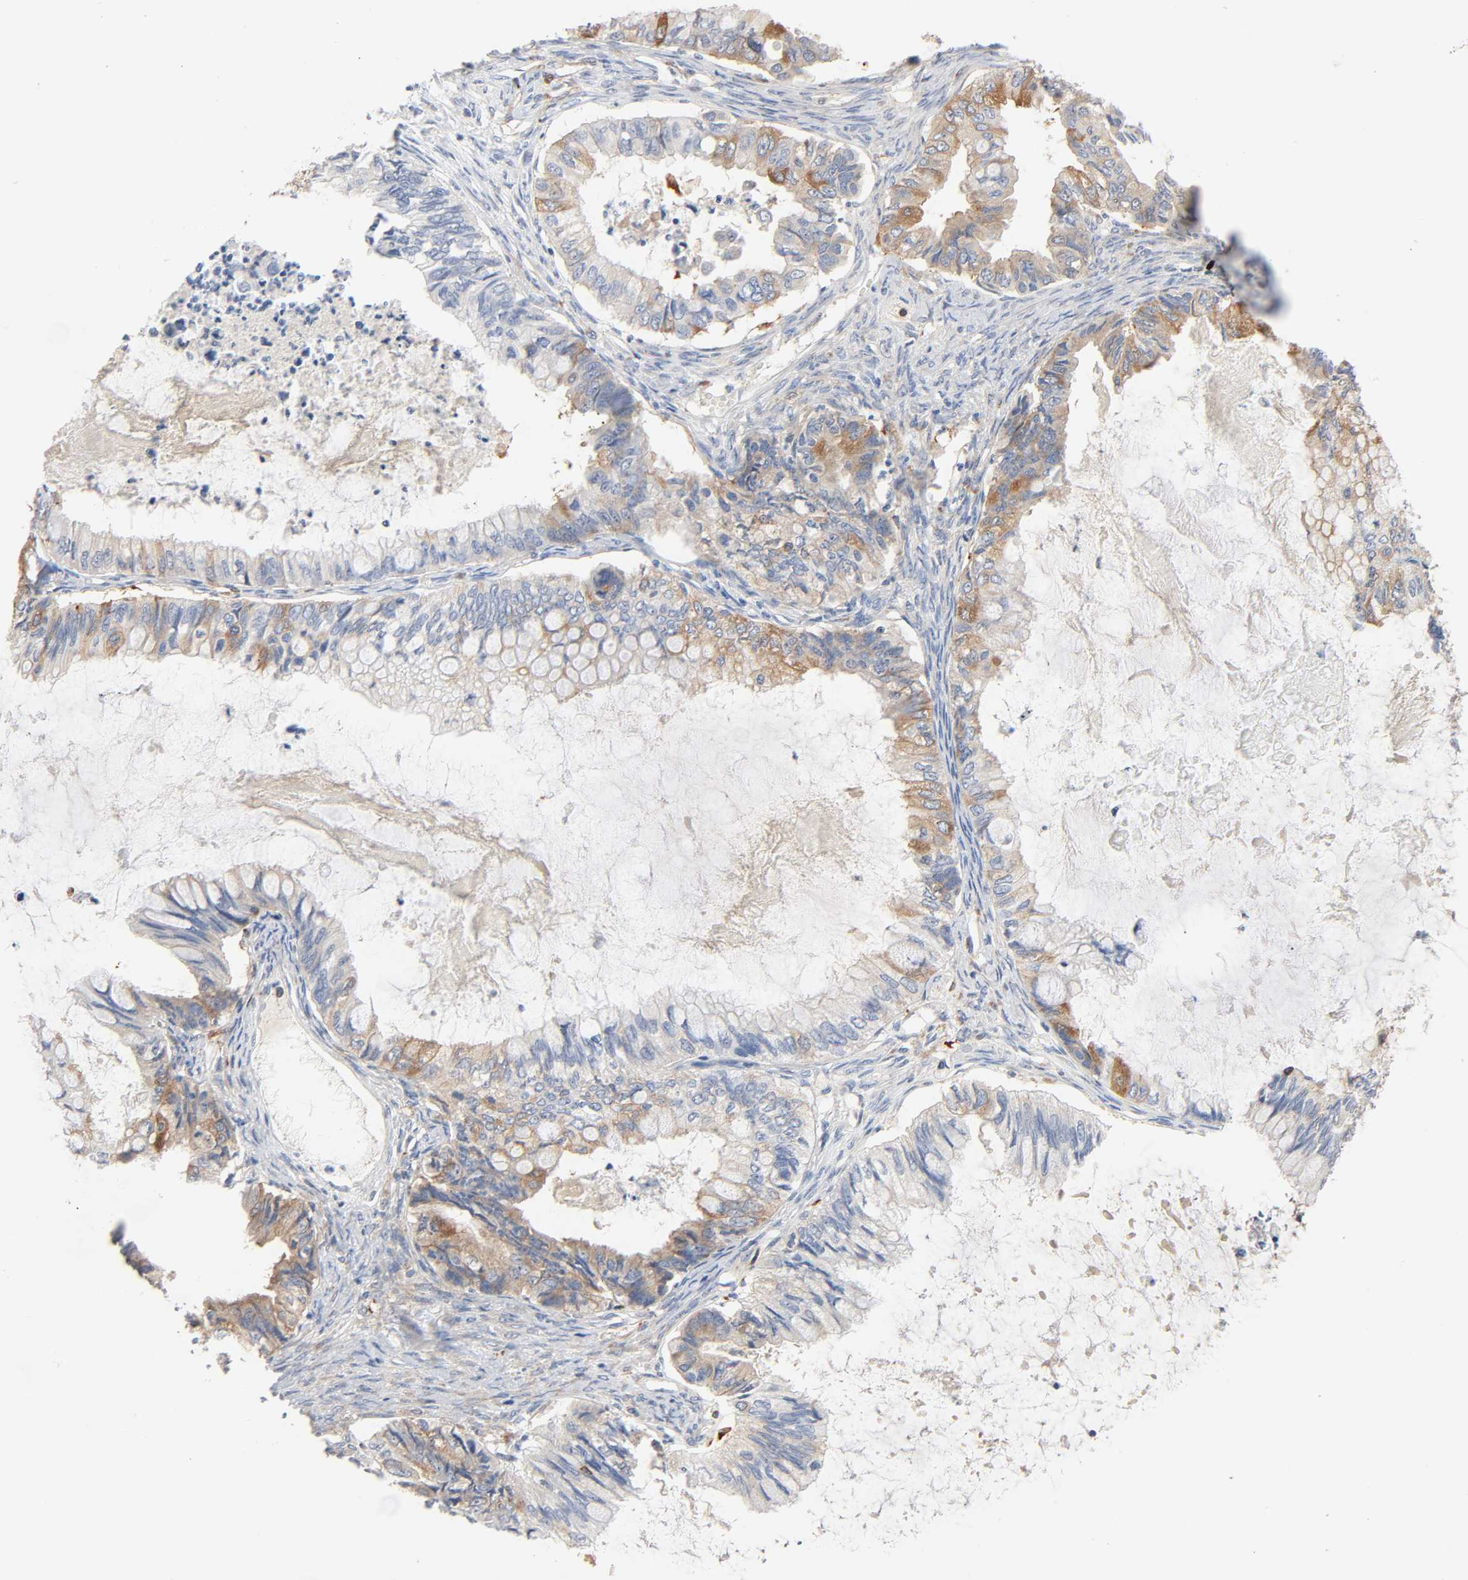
{"staining": {"intensity": "moderate", "quantity": "25%-75%", "location": "cytoplasmic/membranous"}, "tissue": "ovarian cancer", "cell_type": "Tumor cells", "image_type": "cancer", "snomed": [{"axis": "morphology", "description": "Cystadenocarcinoma, mucinous, NOS"}, {"axis": "topography", "description": "Ovary"}], "caption": "Protein staining by immunohistochemistry reveals moderate cytoplasmic/membranous expression in approximately 25%-75% of tumor cells in ovarian mucinous cystadenocarcinoma.", "gene": "BIN1", "patient": {"sex": "female", "age": 80}}